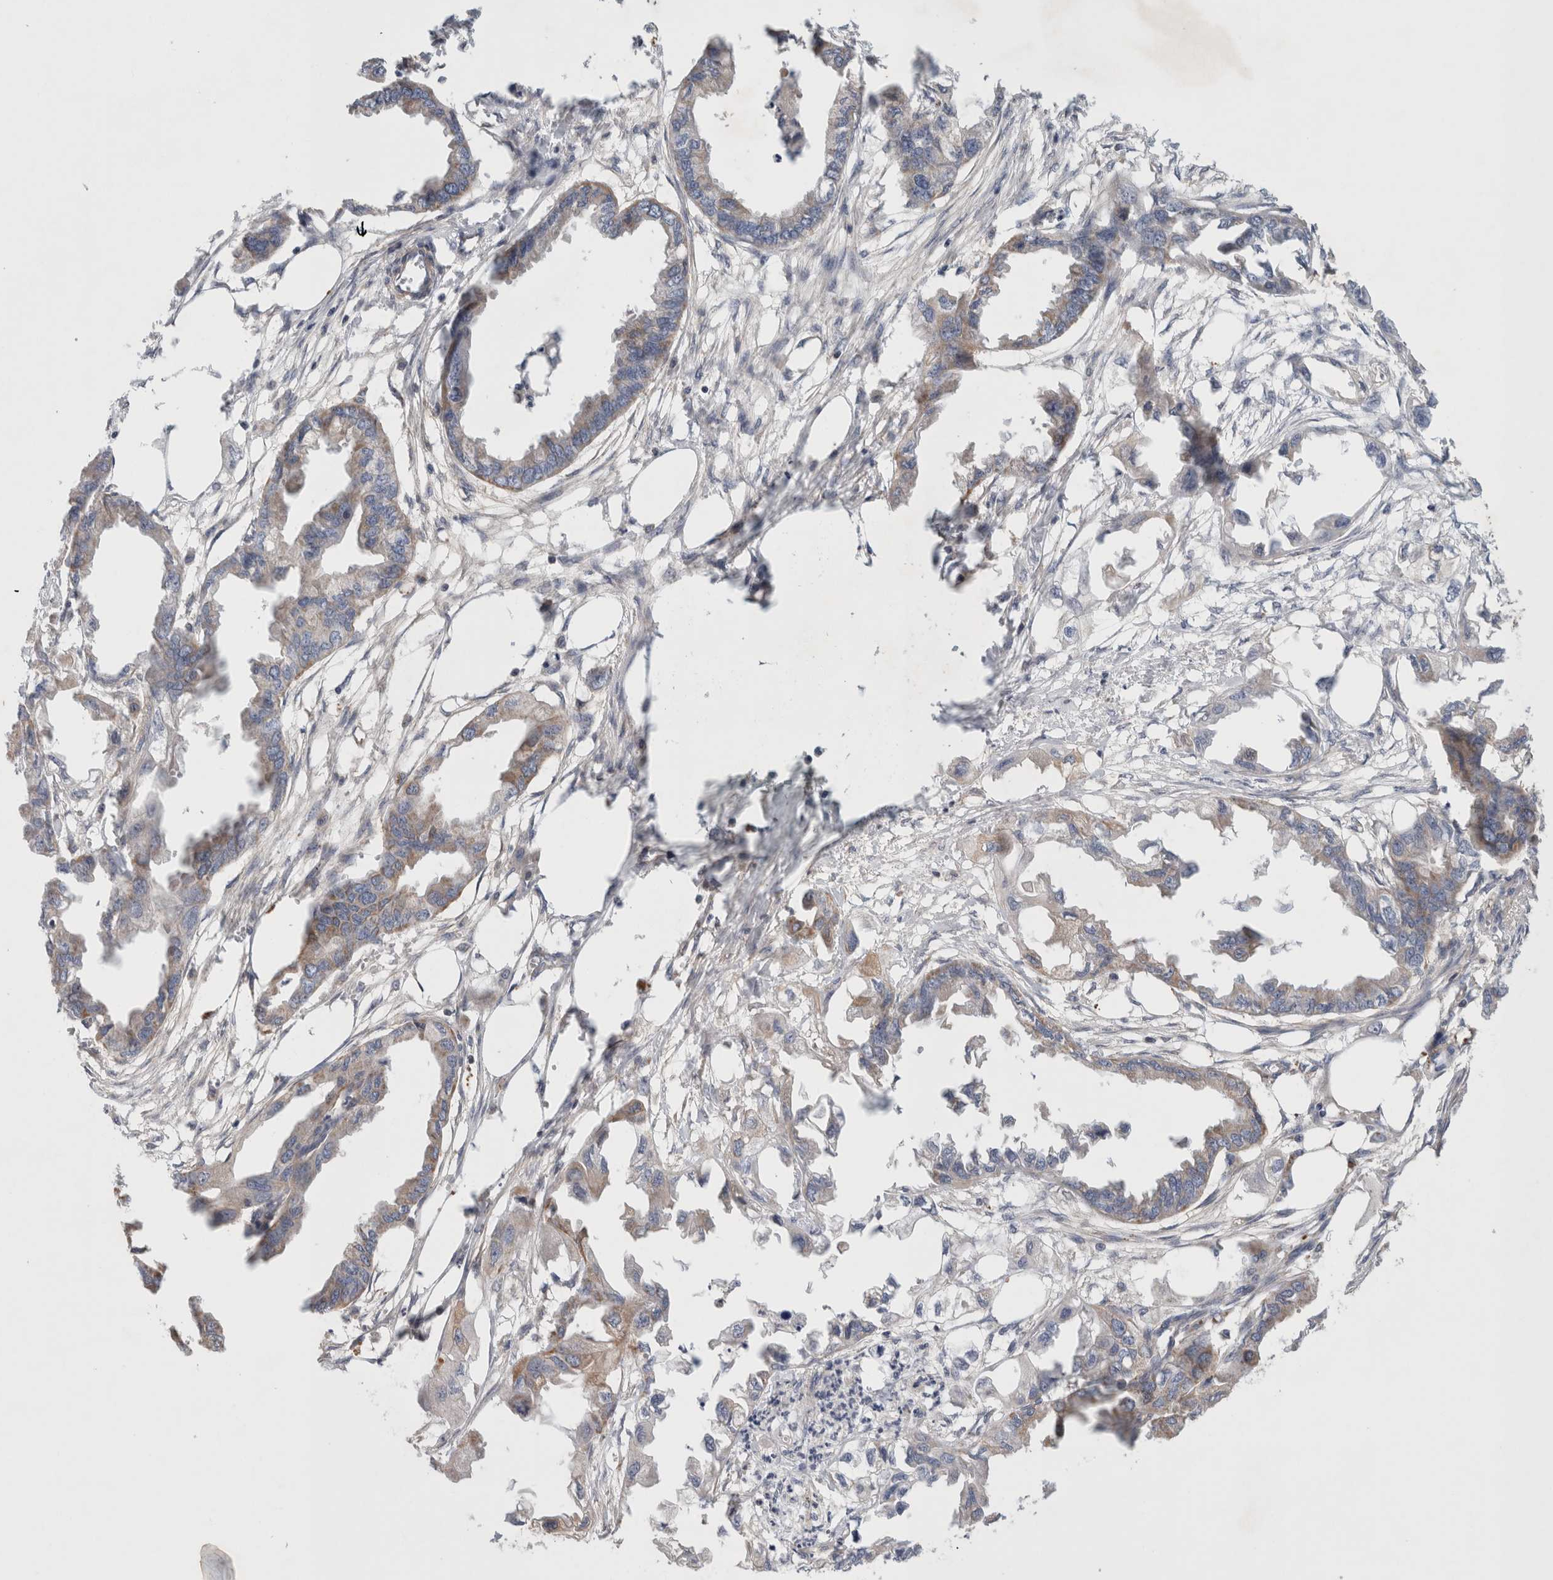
{"staining": {"intensity": "weak", "quantity": "<25%", "location": "cytoplasmic/membranous"}, "tissue": "endometrial cancer", "cell_type": "Tumor cells", "image_type": "cancer", "snomed": [{"axis": "morphology", "description": "Adenocarcinoma, NOS"}, {"axis": "morphology", "description": "Adenocarcinoma, metastatic, NOS"}, {"axis": "topography", "description": "Adipose tissue"}, {"axis": "topography", "description": "Endometrium"}], "caption": "Adenocarcinoma (endometrial) was stained to show a protein in brown. There is no significant positivity in tumor cells.", "gene": "MRPS28", "patient": {"sex": "female", "age": 67}}